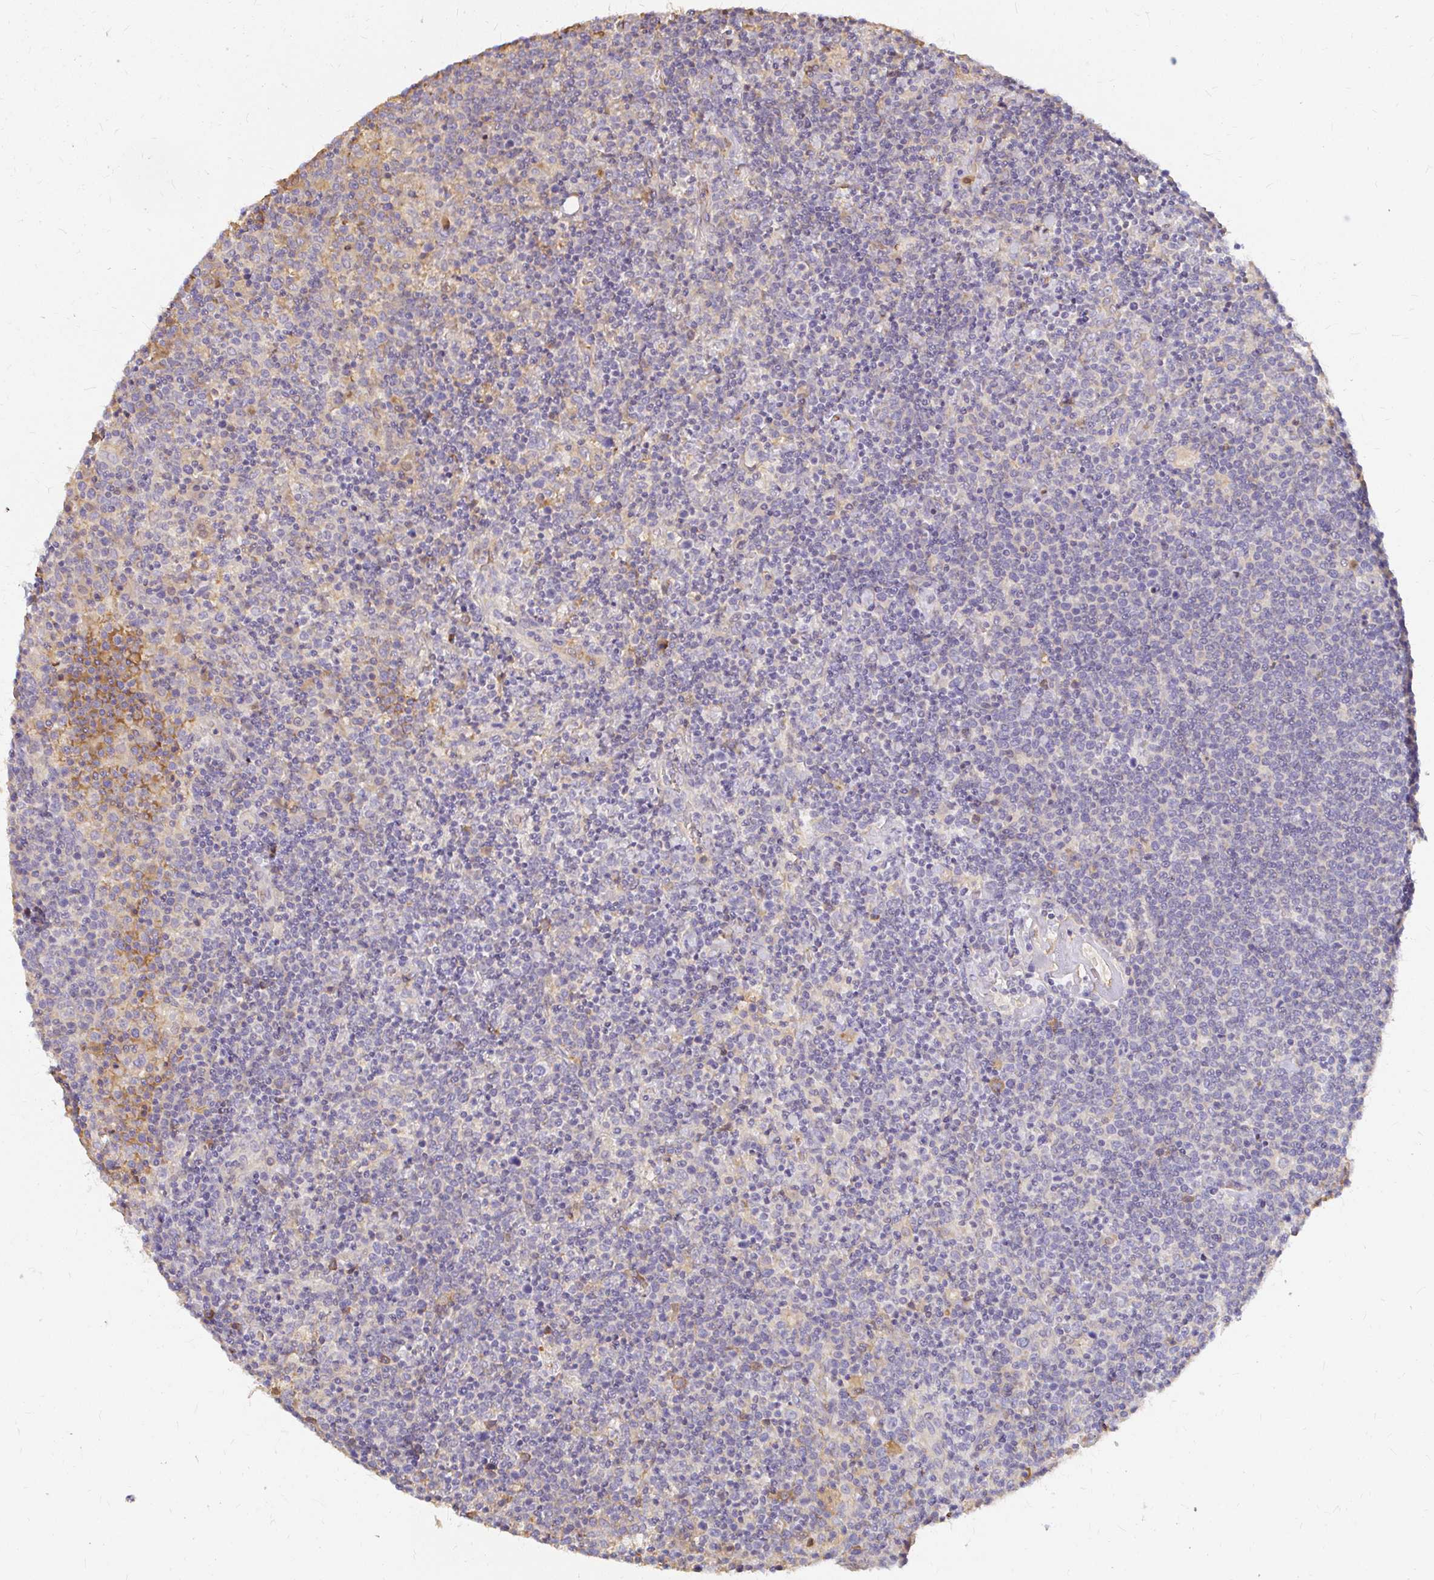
{"staining": {"intensity": "negative", "quantity": "none", "location": "none"}, "tissue": "lymphoma", "cell_type": "Tumor cells", "image_type": "cancer", "snomed": [{"axis": "morphology", "description": "Malignant lymphoma, non-Hodgkin's type, High grade"}, {"axis": "topography", "description": "Lymph node"}], "caption": "The image displays no staining of tumor cells in malignant lymphoma, non-Hodgkin's type (high-grade).", "gene": "LOXL4", "patient": {"sex": "male", "age": 61}}